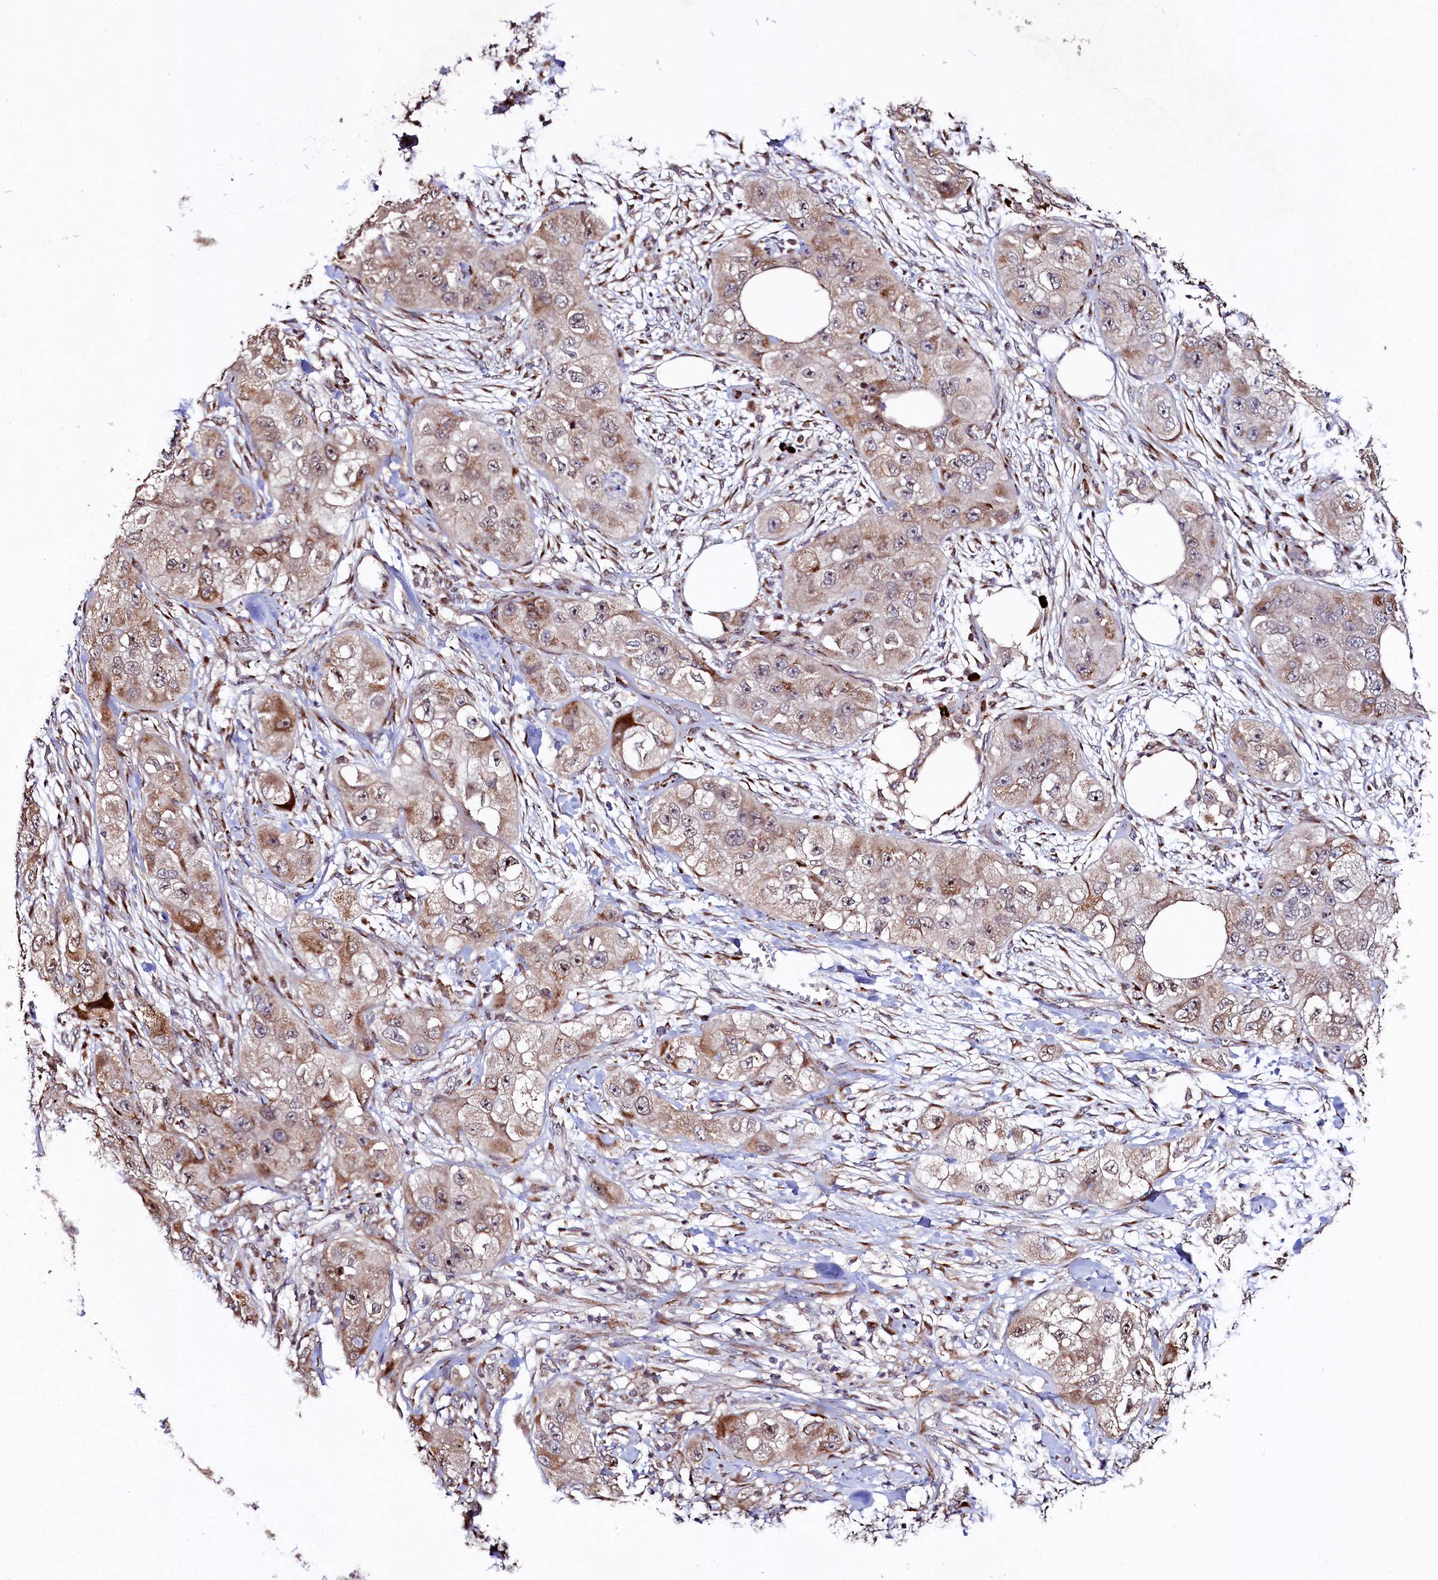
{"staining": {"intensity": "moderate", "quantity": "25%-75%", "location": "cytoplasmic/membranous,nuclear"}, "tissue": "skin cancer", "cell_type": "Tumor cells", "image_type": "cancer", "snomed": [{"axis": "morphology", "description": "Squamous cell carcinoma, NOS"}, {"axis": "topography", "description": "Skin"}, {"axis": "topography", "description": "Subcutis"}], "caption": "Protein expression analysis of skin squamous cell carcinoma exhibits moderate cytoplasmic/membranous and nuclear positivity in about 25%-75% of tumor cells. (Stains: DAB (3,3'-diaminobenzidine) in brown, nuclei in blue, Microscopy: brightfield microscopy at high magnification).", "gene": "C5orf15", "patient": {"sex": "male", "age": 73}}